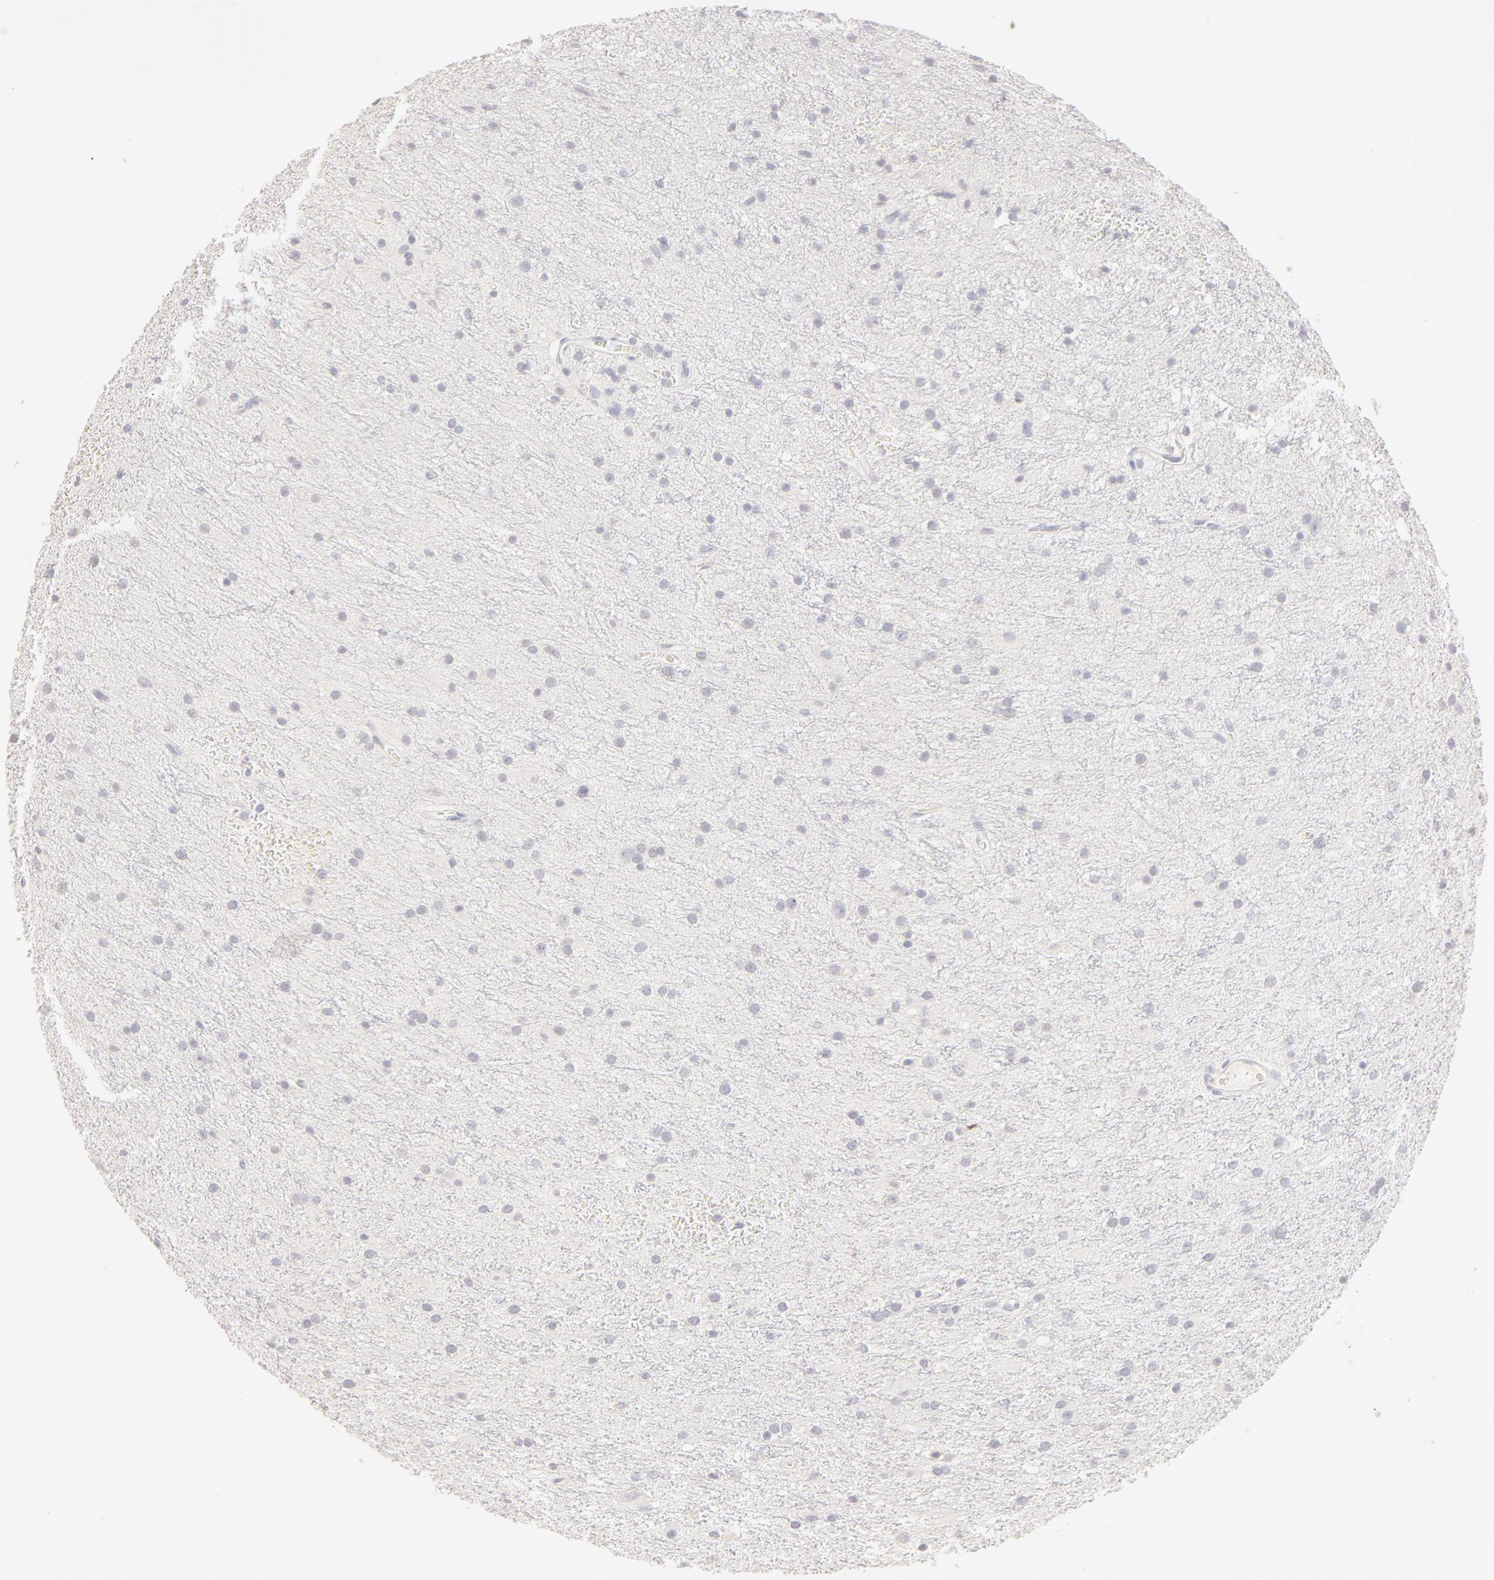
{"staining": {"intensity": "negative", "quantity": "none", "location": "none"}, "tissue": "glioma", "cell_type": "Tumor cells", "image_type": "cancer", "snomed": [{"axis": "morphology", "description": "Glioma, malignant, Low grade"}, {"axis": "topography", "description": "Brain"}], "caption": "An immunohistochemistry (IHC) photomicrograph of glioma is shown. There is no staining in tumor cells of glioma. (DAB immunohistochemistry visualized using brightfield microscopy, high magnification).", "gene": "LGALS7B", "patient": {"sex": "female", "age": 15}}